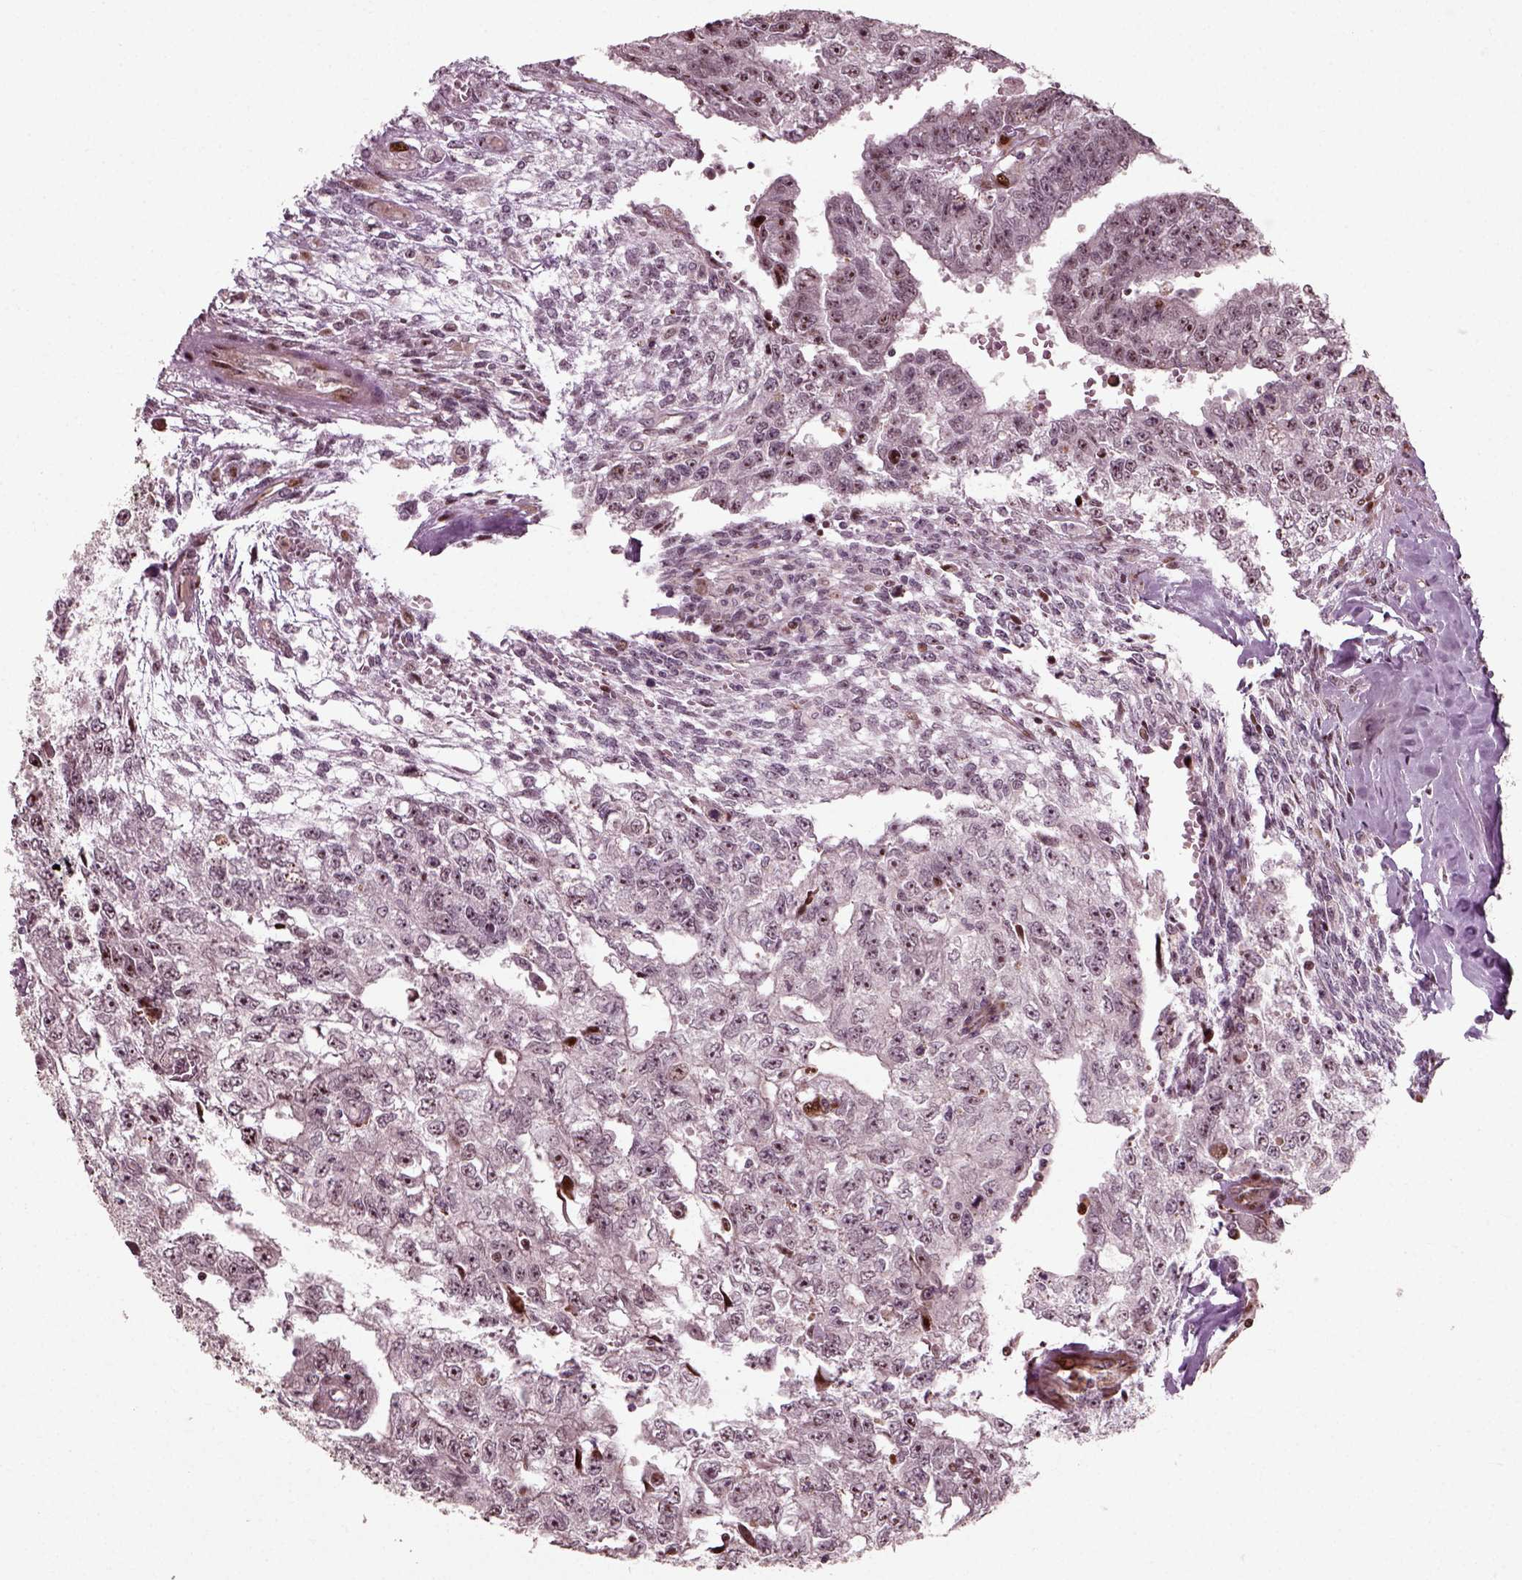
{"staining": {"intensity": "negative", "quantity": "none", "location": "none"}, "tissue": "testis cancer", "cell_type": "Tumor cells", "image_type": "cancer", "snomed": [{"axis": "morphology", "description": "Carcinoma, Embryonal, NOS"}, {"axis": "morphology", "description": "Teratoma, malignant, NOS"}, {"axis": "topography", "description": "Testis"}], "caption": "Tumor cells are negative for brown protein staining in testis malignant teratoma.", "gene": "CDC14A", "patient": {"sex": "male", "age": 24}}